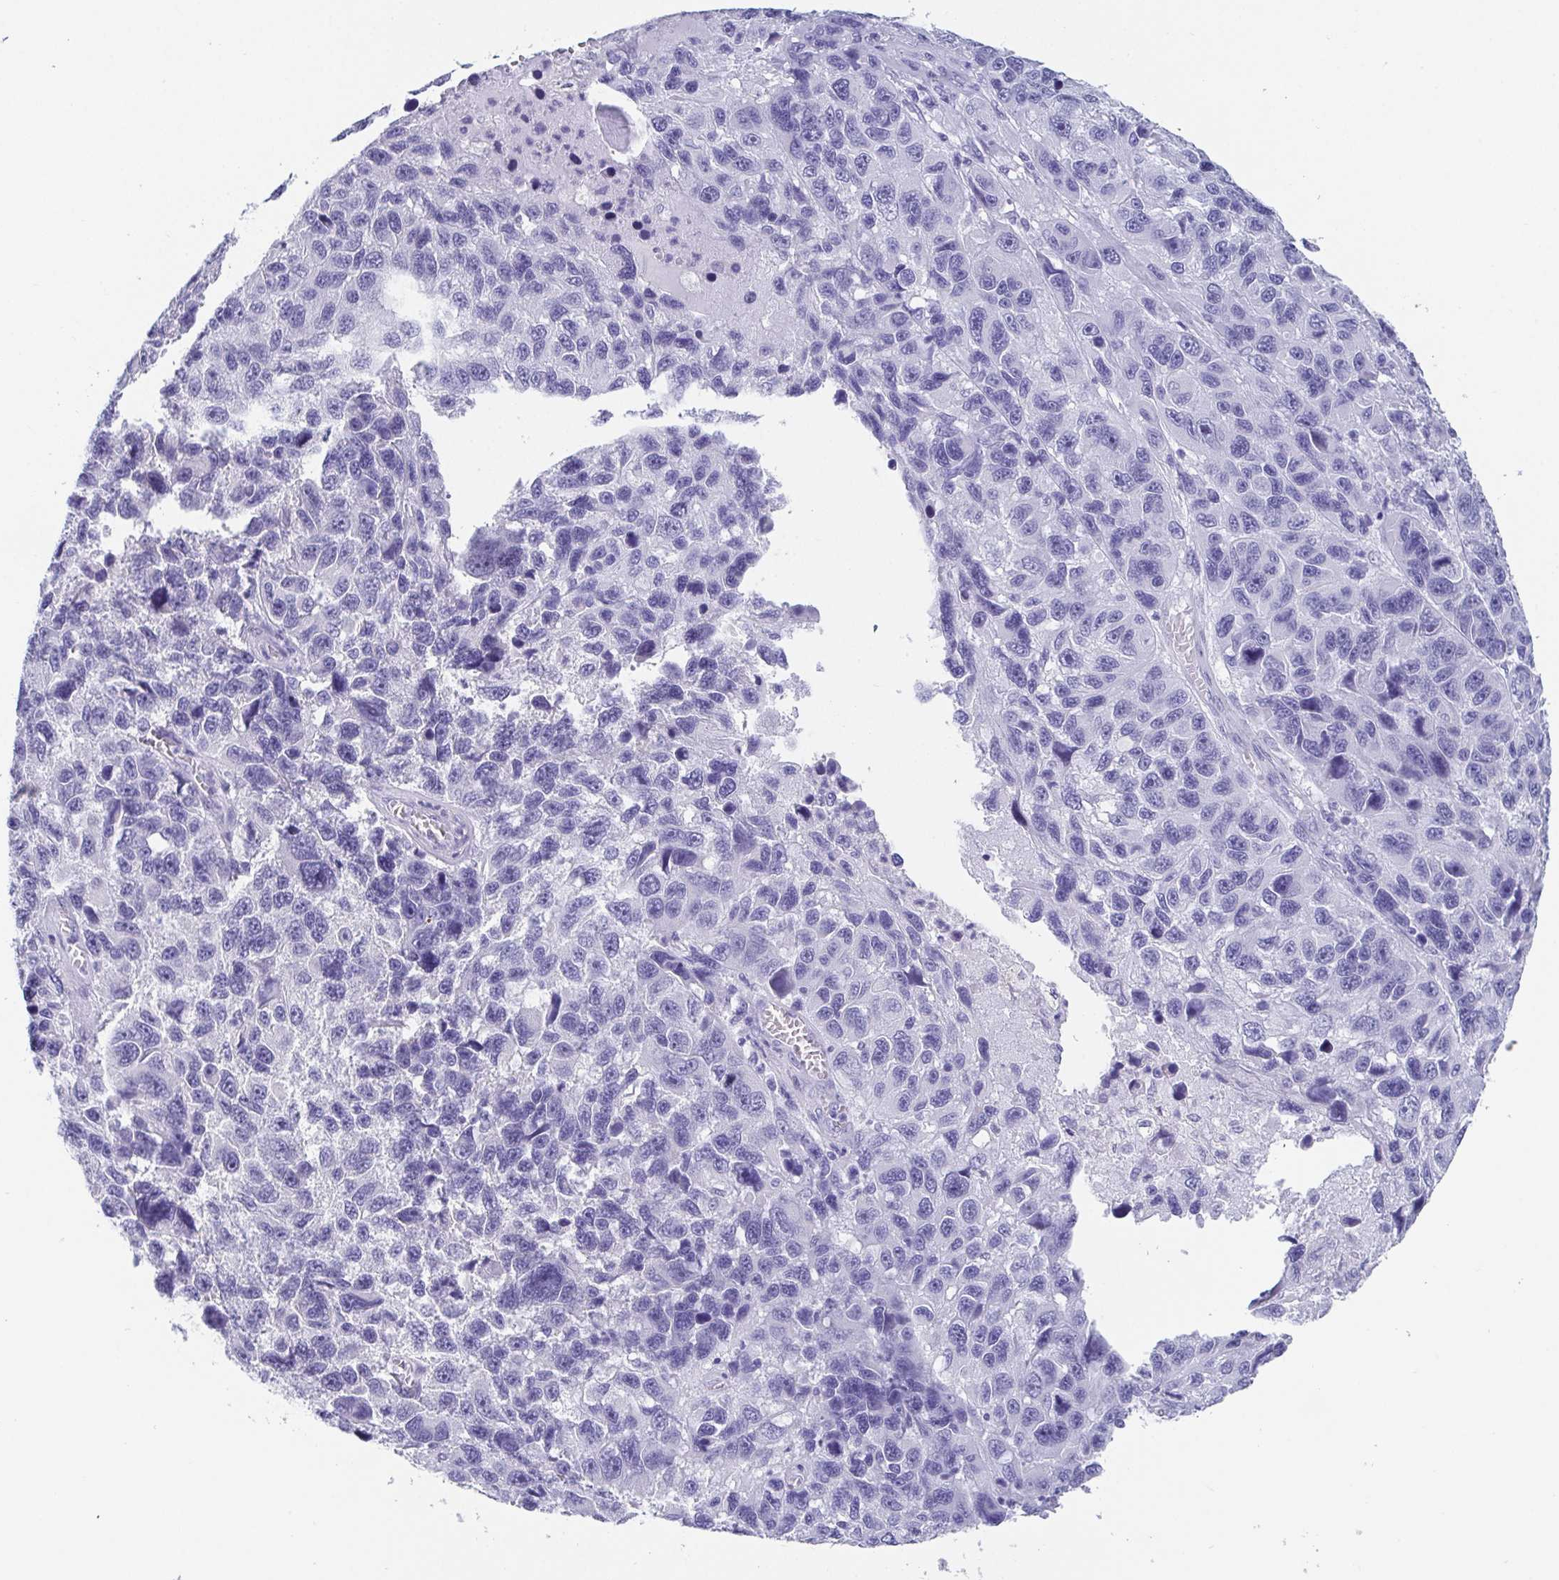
{"staining": {"intensity": "negative", "quantity": "none", "location": "none"}, "tissue": "melanoma", "cell_type": "Tumor cells", "image_type": "cancer", "snomed": [{"axis": "morphology", "description": "Malignant melanoma, NOS"}, {"axis": "topography", "description": "Skin"}], "caption": "The micrograph shows no staining of tumor cells in melanoma.", "gene": "SCGN", "patient": {"sex": "male", "age": 53}}